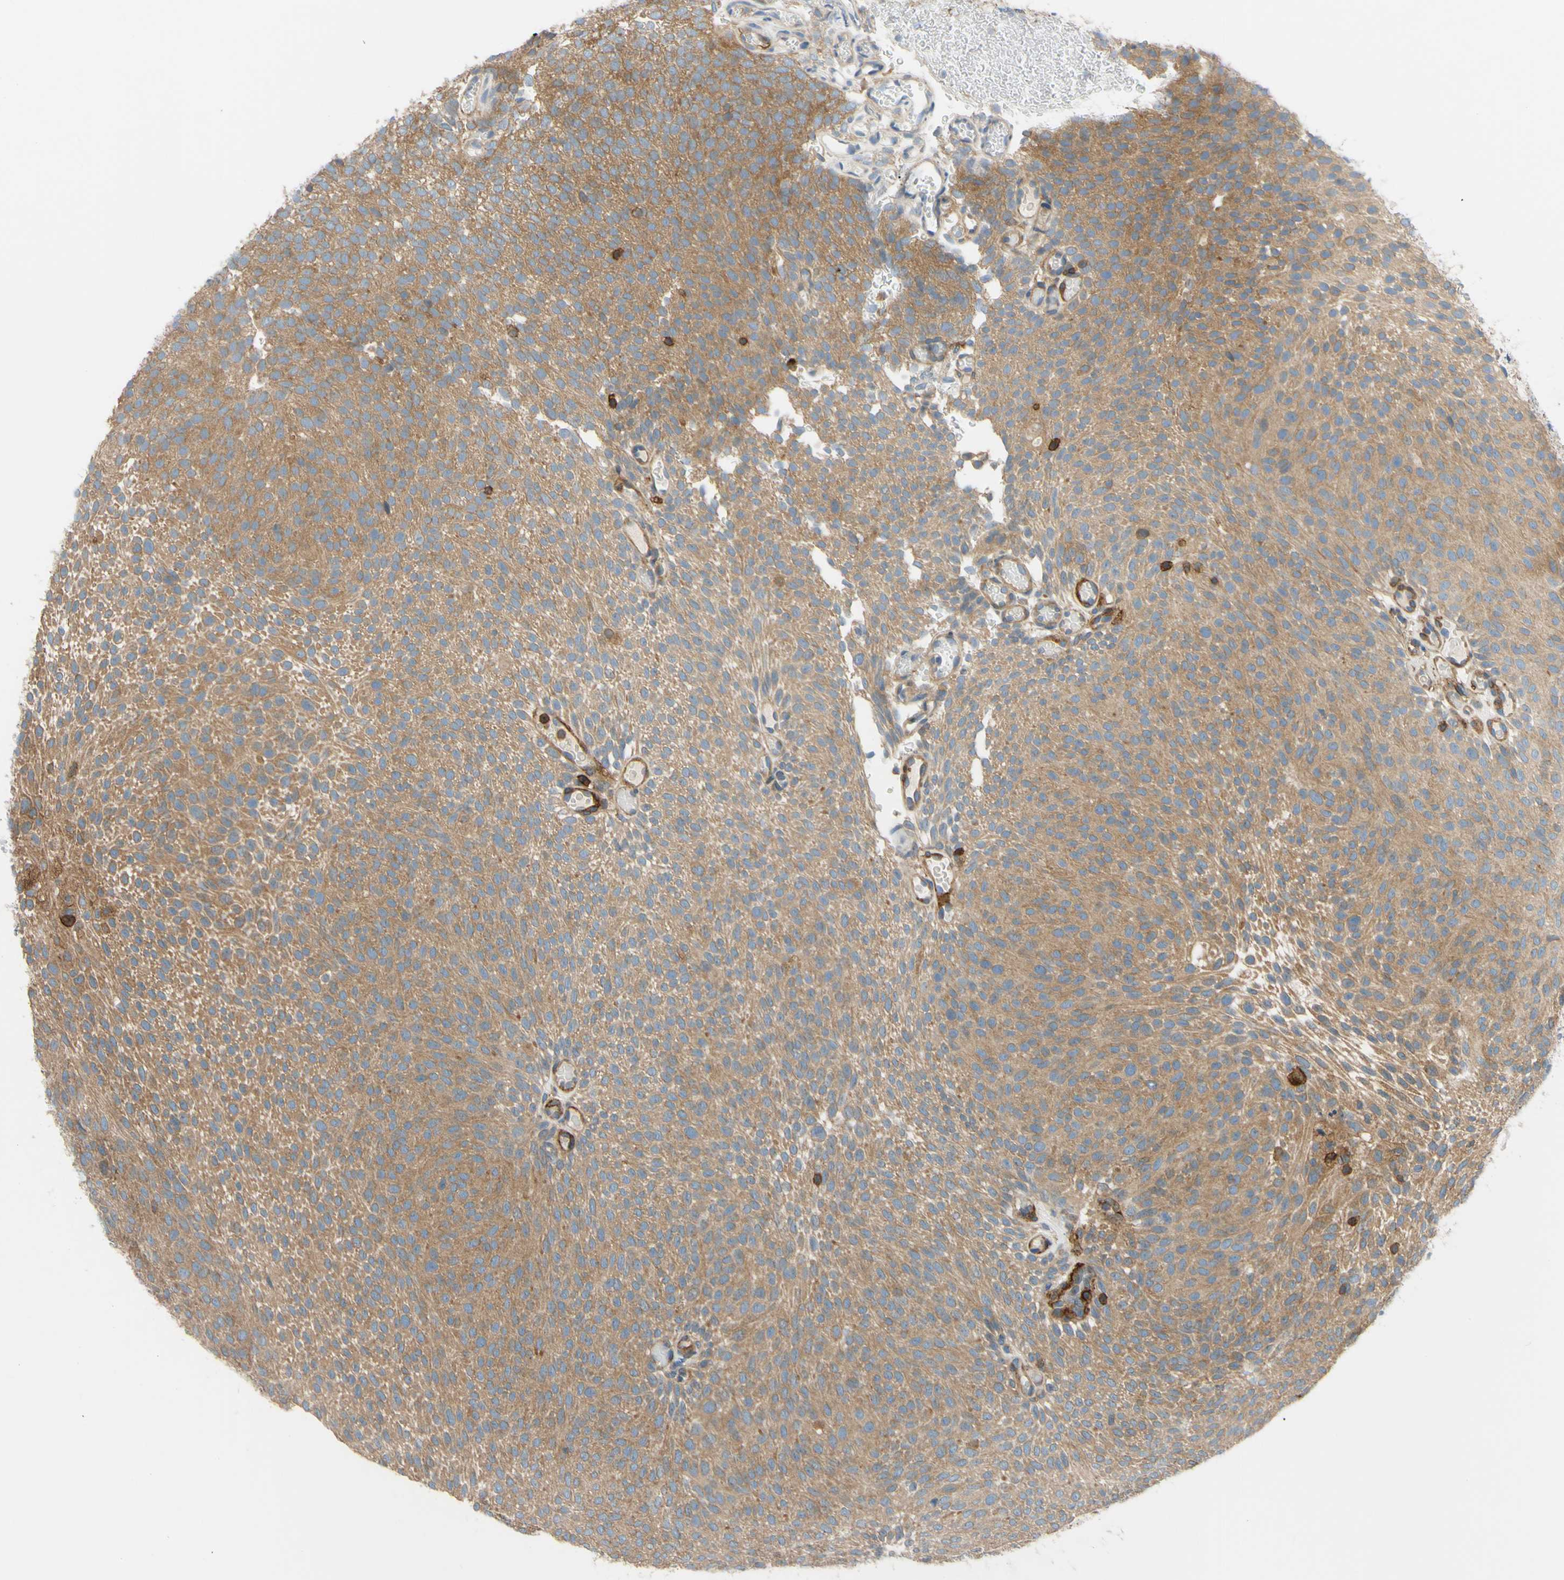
{"staining": {"intensity": "moderate", "quantity": ">75%", "location": "cytoplasmic/membranous"}, "tissue": "urothelial cancer", "cell_type": "Tumor cells", "image_type": "cancer", "snomed": [{"axis": "morphology", "description": "Urothelial carcinoma, Low grade"}, {"axis": "topography", "description": "Urinary bladder"}], "caption": "Urothelial carcinoma (low-grade) tissue shows moderate cytoplasmic/membranous staining in about >75% of tumor cells (brown staining indicates protein expression, while blue staining denotes nuclei).", "gene": "POR", "patient": {"sex": "male", "age": 78}}